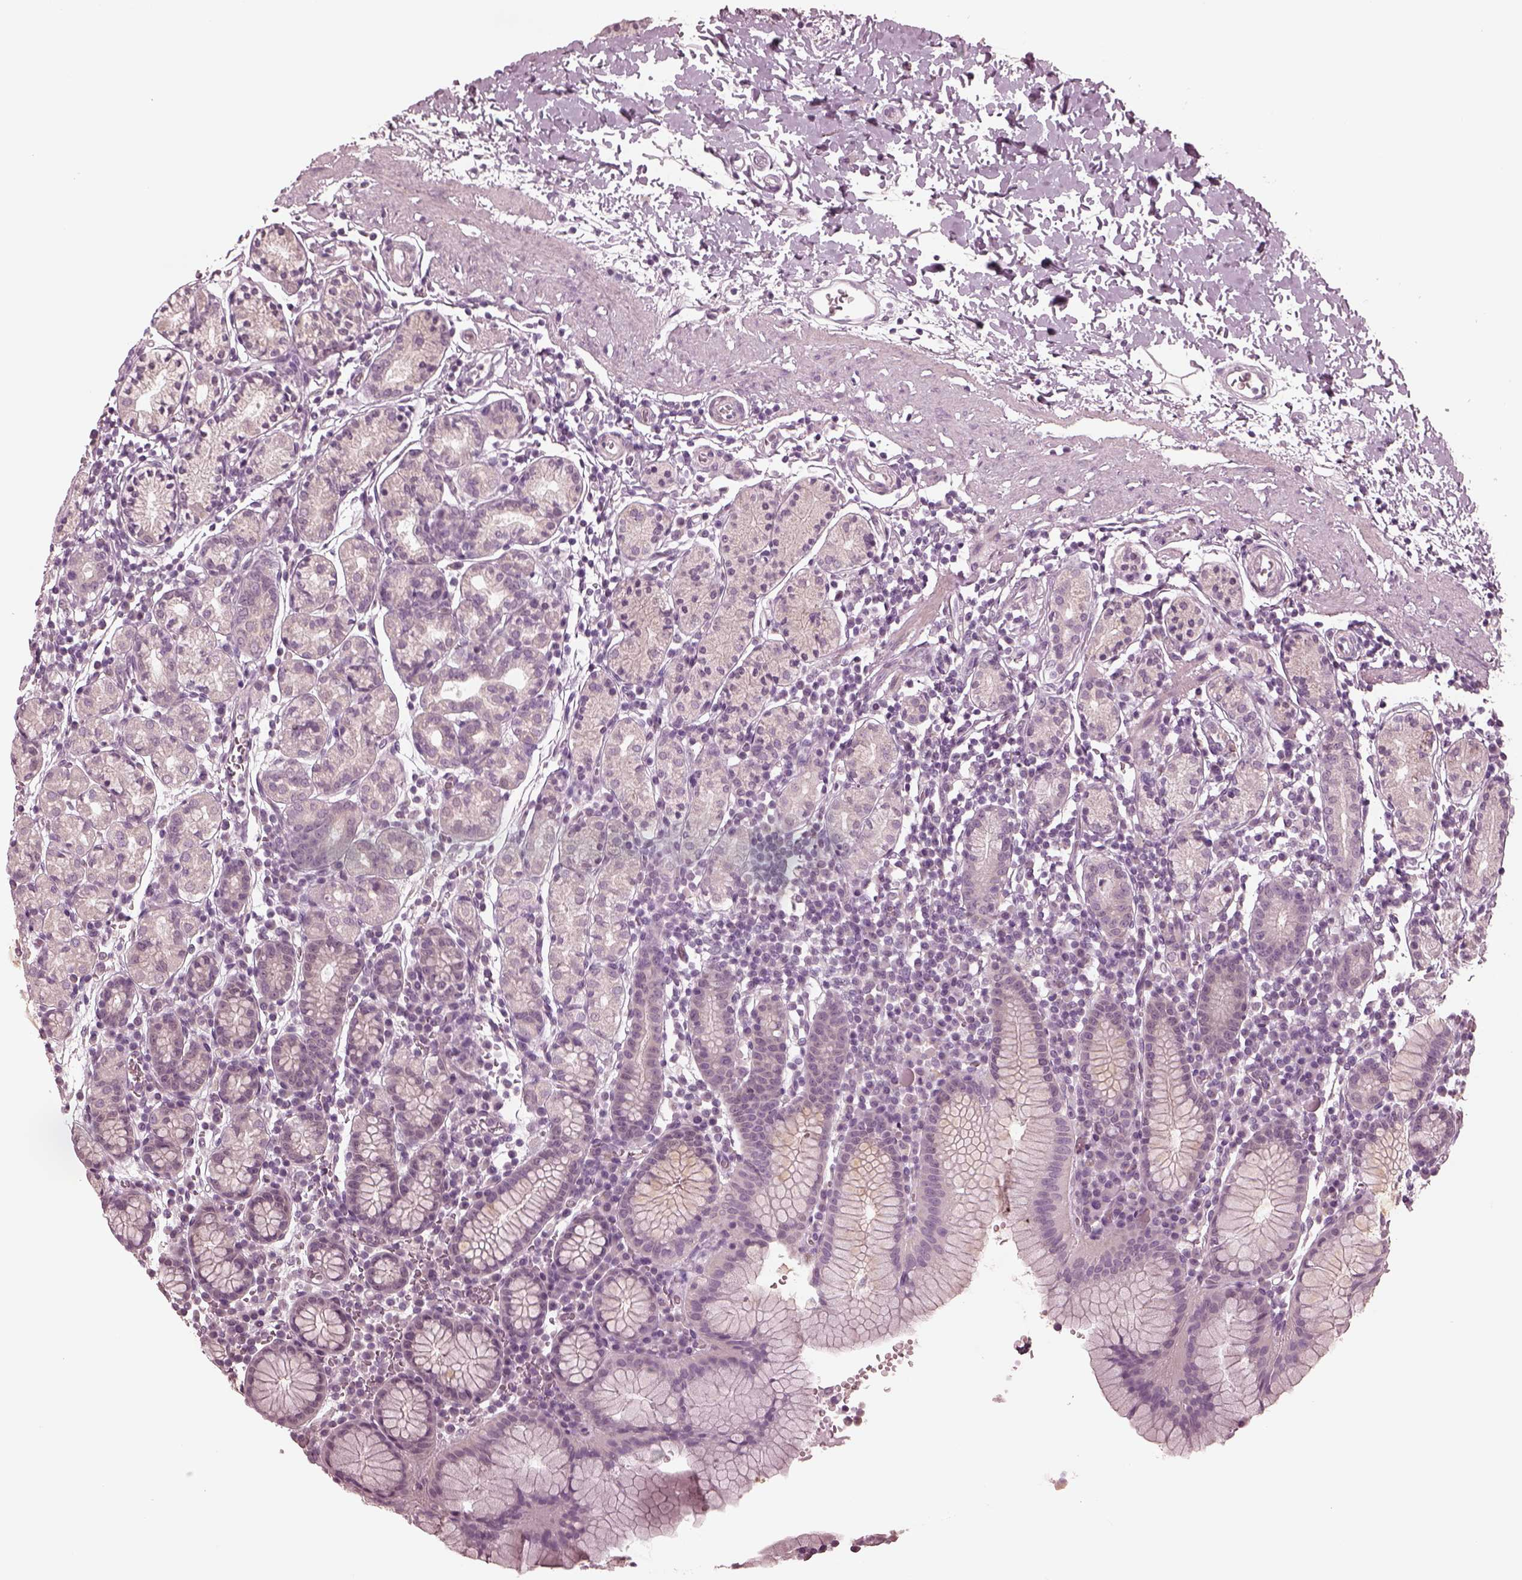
{"staining": {"intensity": "negative", "quantity": "none", "location": "none"}, "tissue": "stomach", "cell_type": "Glandular cells", "image_type": "normal", "snomed": [{"axis": "morphology", "description": "Normal tissue, NOS"}, {"axis": "topography", "description": "Stomach, upper"}, {"axis": "topography", "description": "Stomach"}], "caption": "Benign stomach was stained to show a protein in brown. There is no significant staining in glandular cells. (Stains: DAB (3,3'-diaminobenzidine) IHC with hematoxylin counter stain, Microscopy: brightfield microscopy at high magnification).", "gene": "CCDC170", "patient": {"sex": "male", "age": 62}}